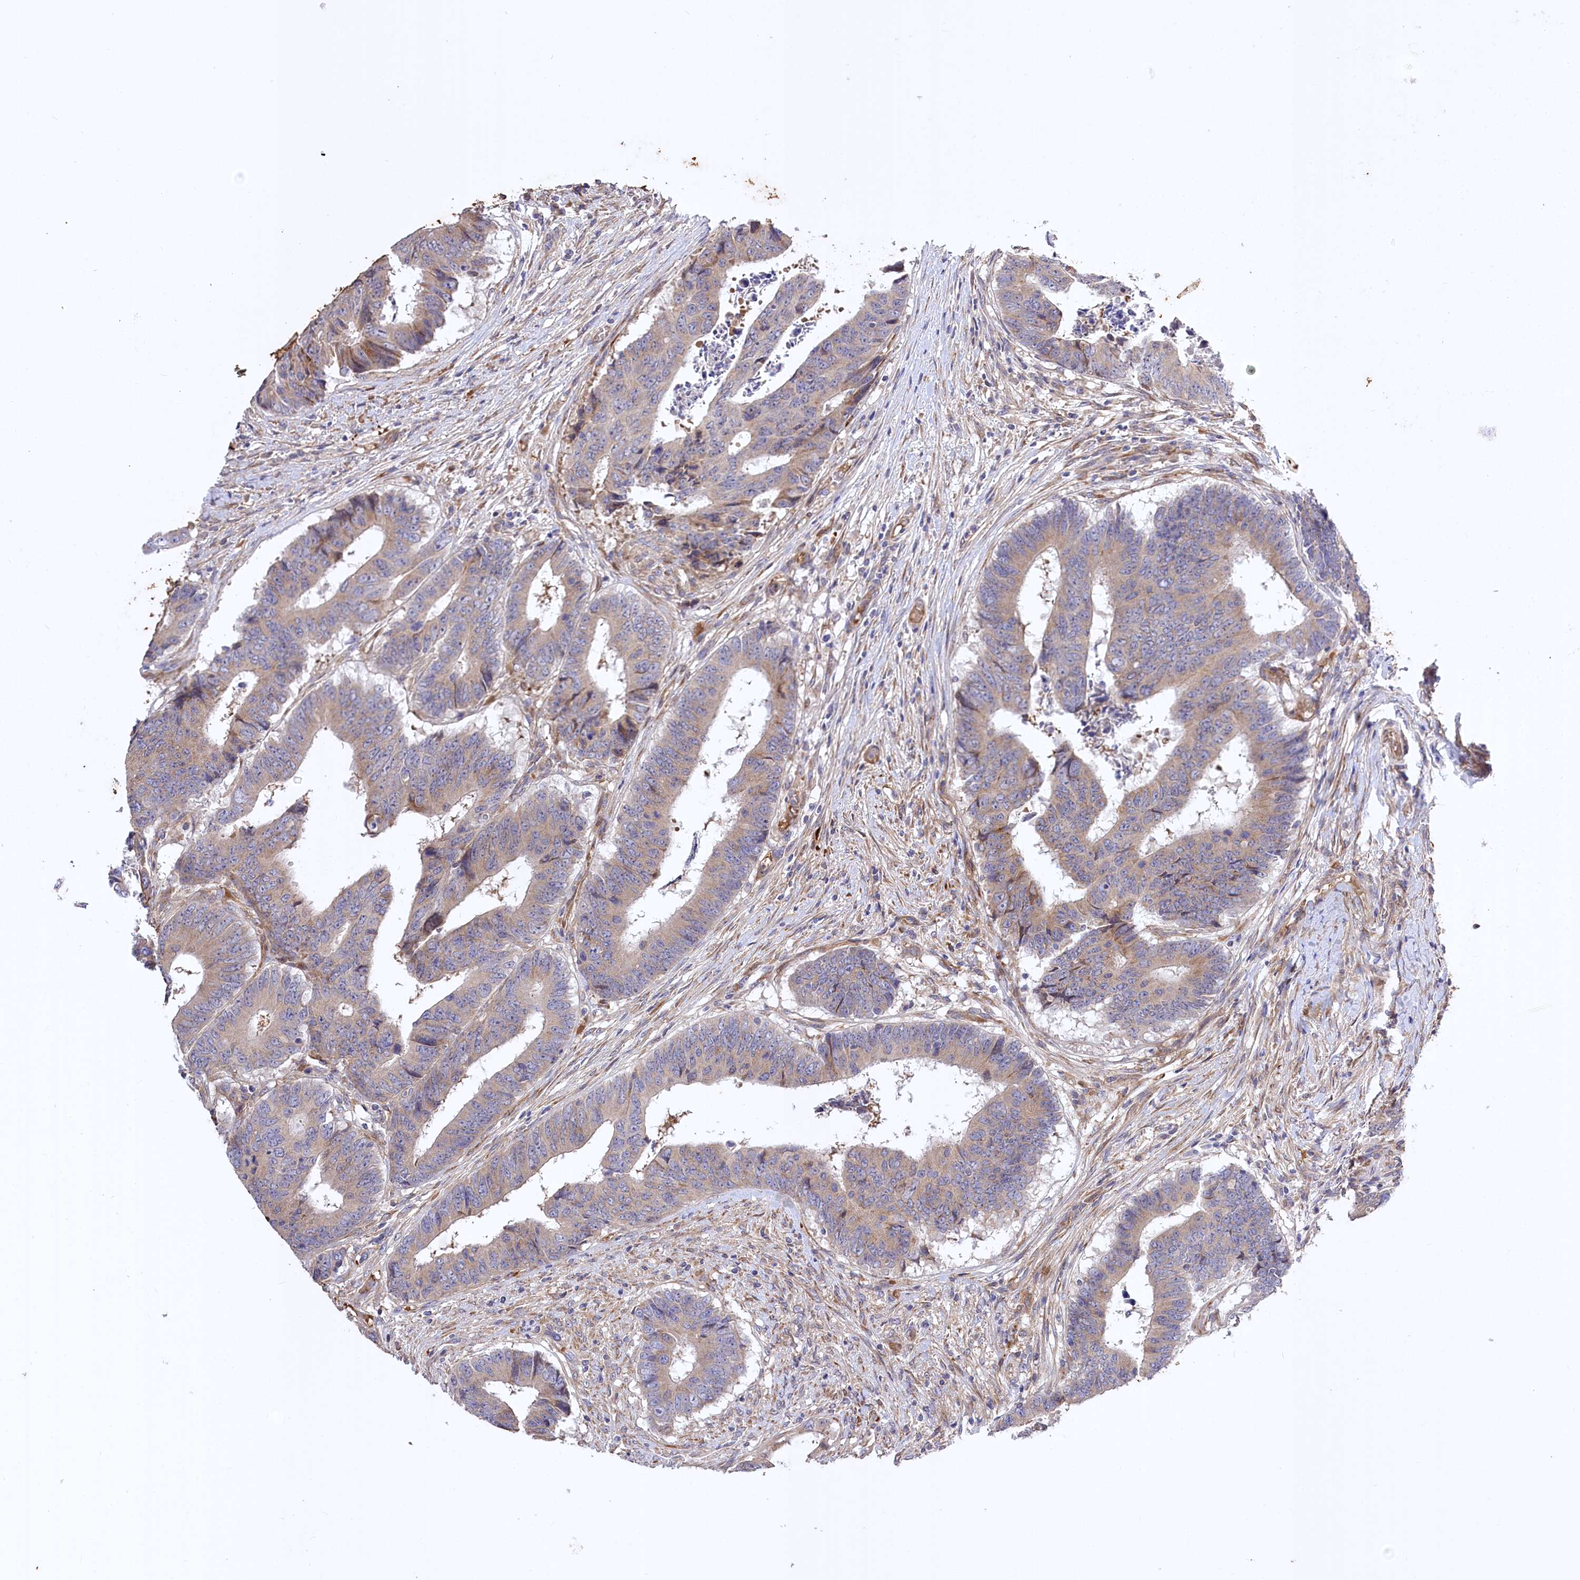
{"staining": {"intensity": "weak", "quantity": "25%-75%", "location": "cytoplasmic/membranous"}, "tissue": "colorectal cancer", "cell_type": "Tumor cells", "image_type": "cancer", "snomed": [{"axis": "morphology", "description": "Adenocarcinoma, NOS"}, {"axis": "topography", "description": "Rectum"}], "caption": "A micrograph showing weak cytoplasmic/membranous expression in about 25%-75% of tumor cells in colorectal cancer (adenocarcinoma), as visualized by brown immunohistochemical staining.", "gene": "TRUB1", "patient": {"sex": "male", "age": 84}}